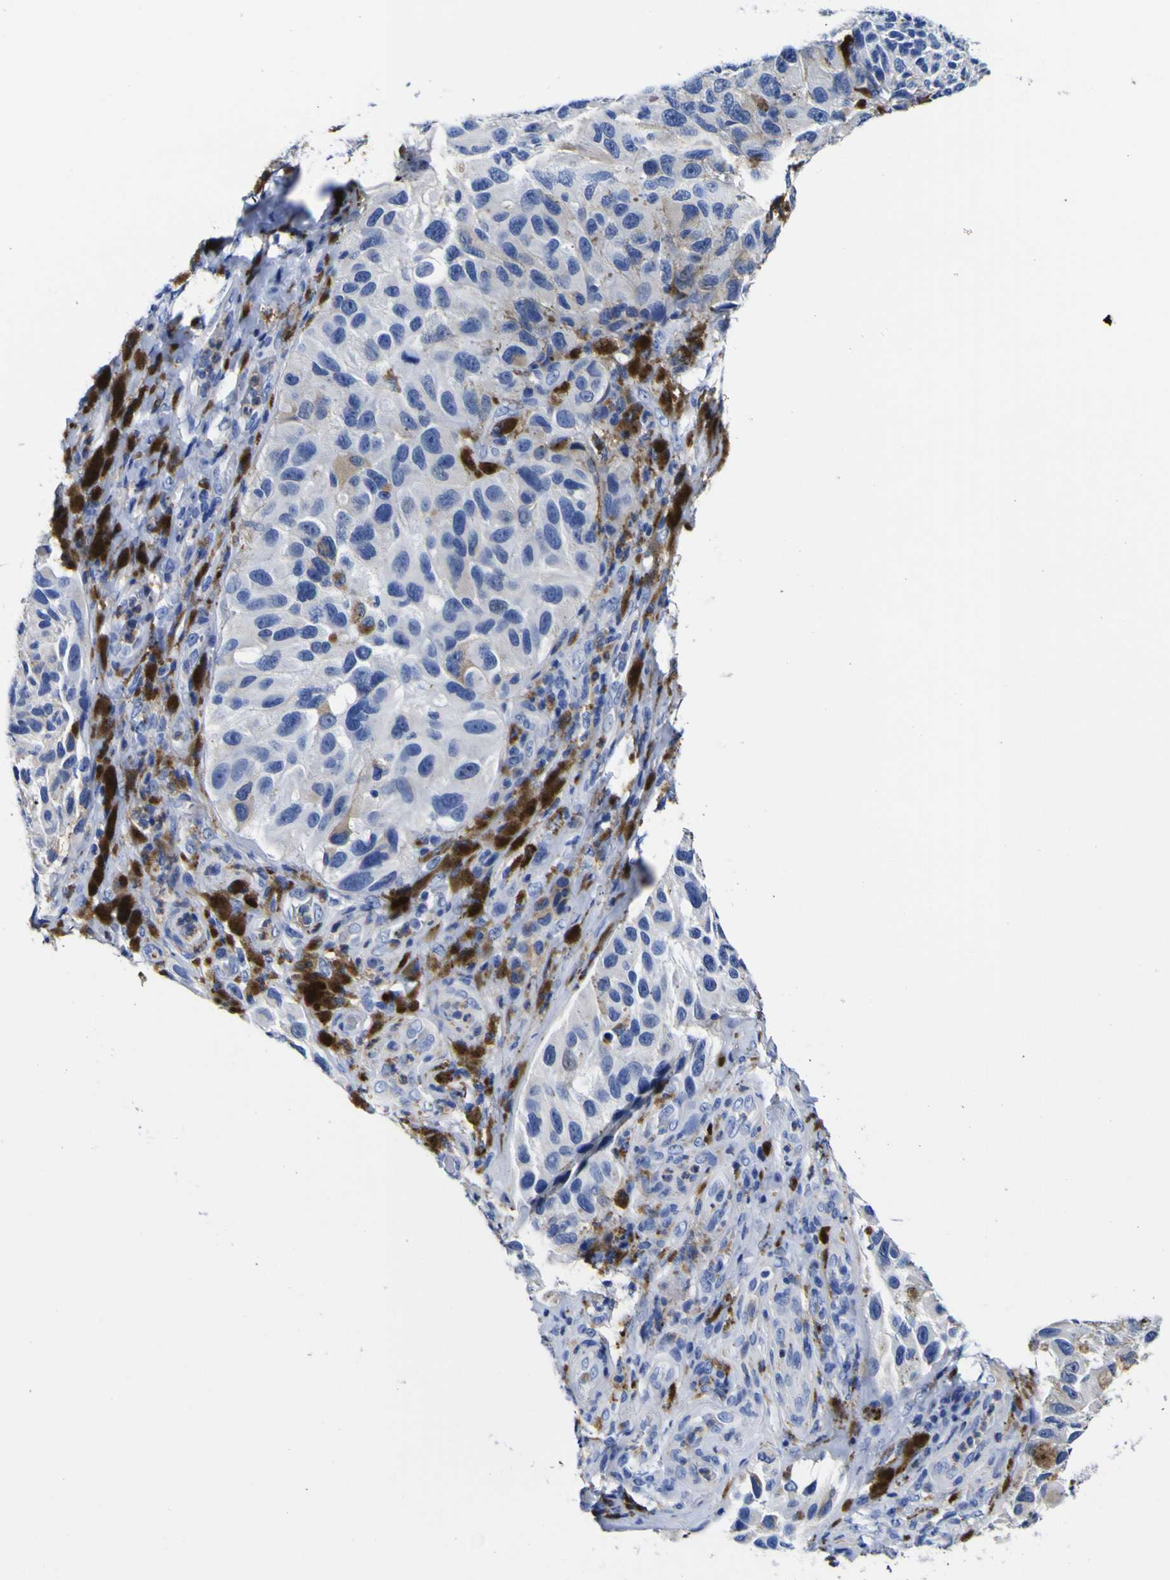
{"staining": {"intensity": "negative", "quantity": "none", "location": "none"}, "tissue": "melanoma", "cell_type": "Tumor cells", "image_type": "cancer", "snomed": [{"axis": "morphology", "description": "Malignant melanoma, NOS"}, {"axis": "topography", "description": "Skin"}], "caption": "A photomicrograph of human melanoma is negative for staining in tumor cells.", "gene": "HLA-DQA1", "patient": {"sex": "female", "age": 73}}